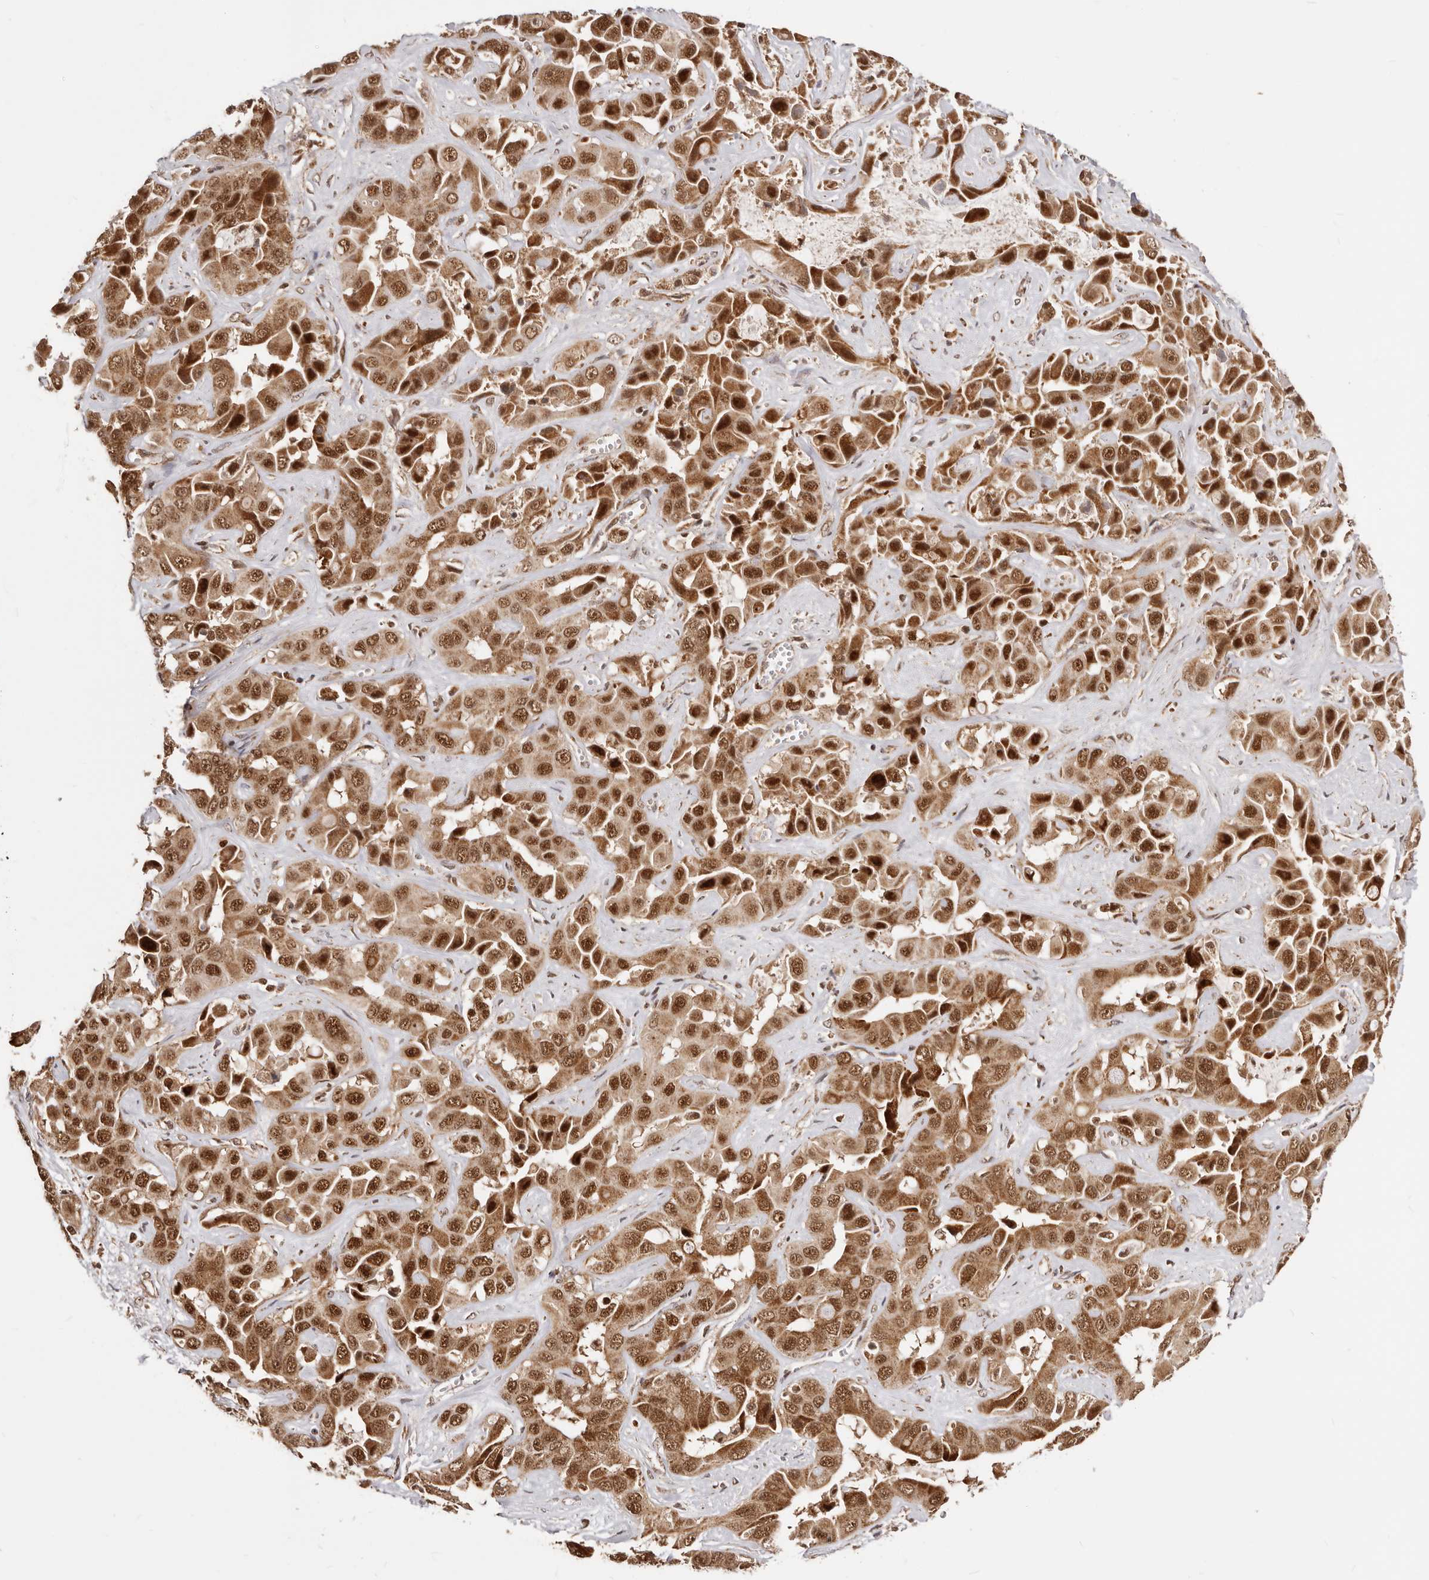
{"staining": {"intensity": "strong", "quantity": ">75%", "location": "cytoplasmic/membranous,nuclear"}, "tissue": "liver cancer", "cell_type": "Tumor cells", "image_type": "cancer", "snomed": [{"axis": "morphology", "description": "Cholangiocarcinoma"}, {"axis": "topography", "description": "Liver"}], "caption": "Strong cytoplasmic/membranous and nuclear positivity for a protein is identified in about >75% of tumor cells of liver cancer (cholangiocarcinoma) using immunohistochemistry (IHC).", "gene": "SEC14L1", "patient": {"sex": "female", "age": 52}}